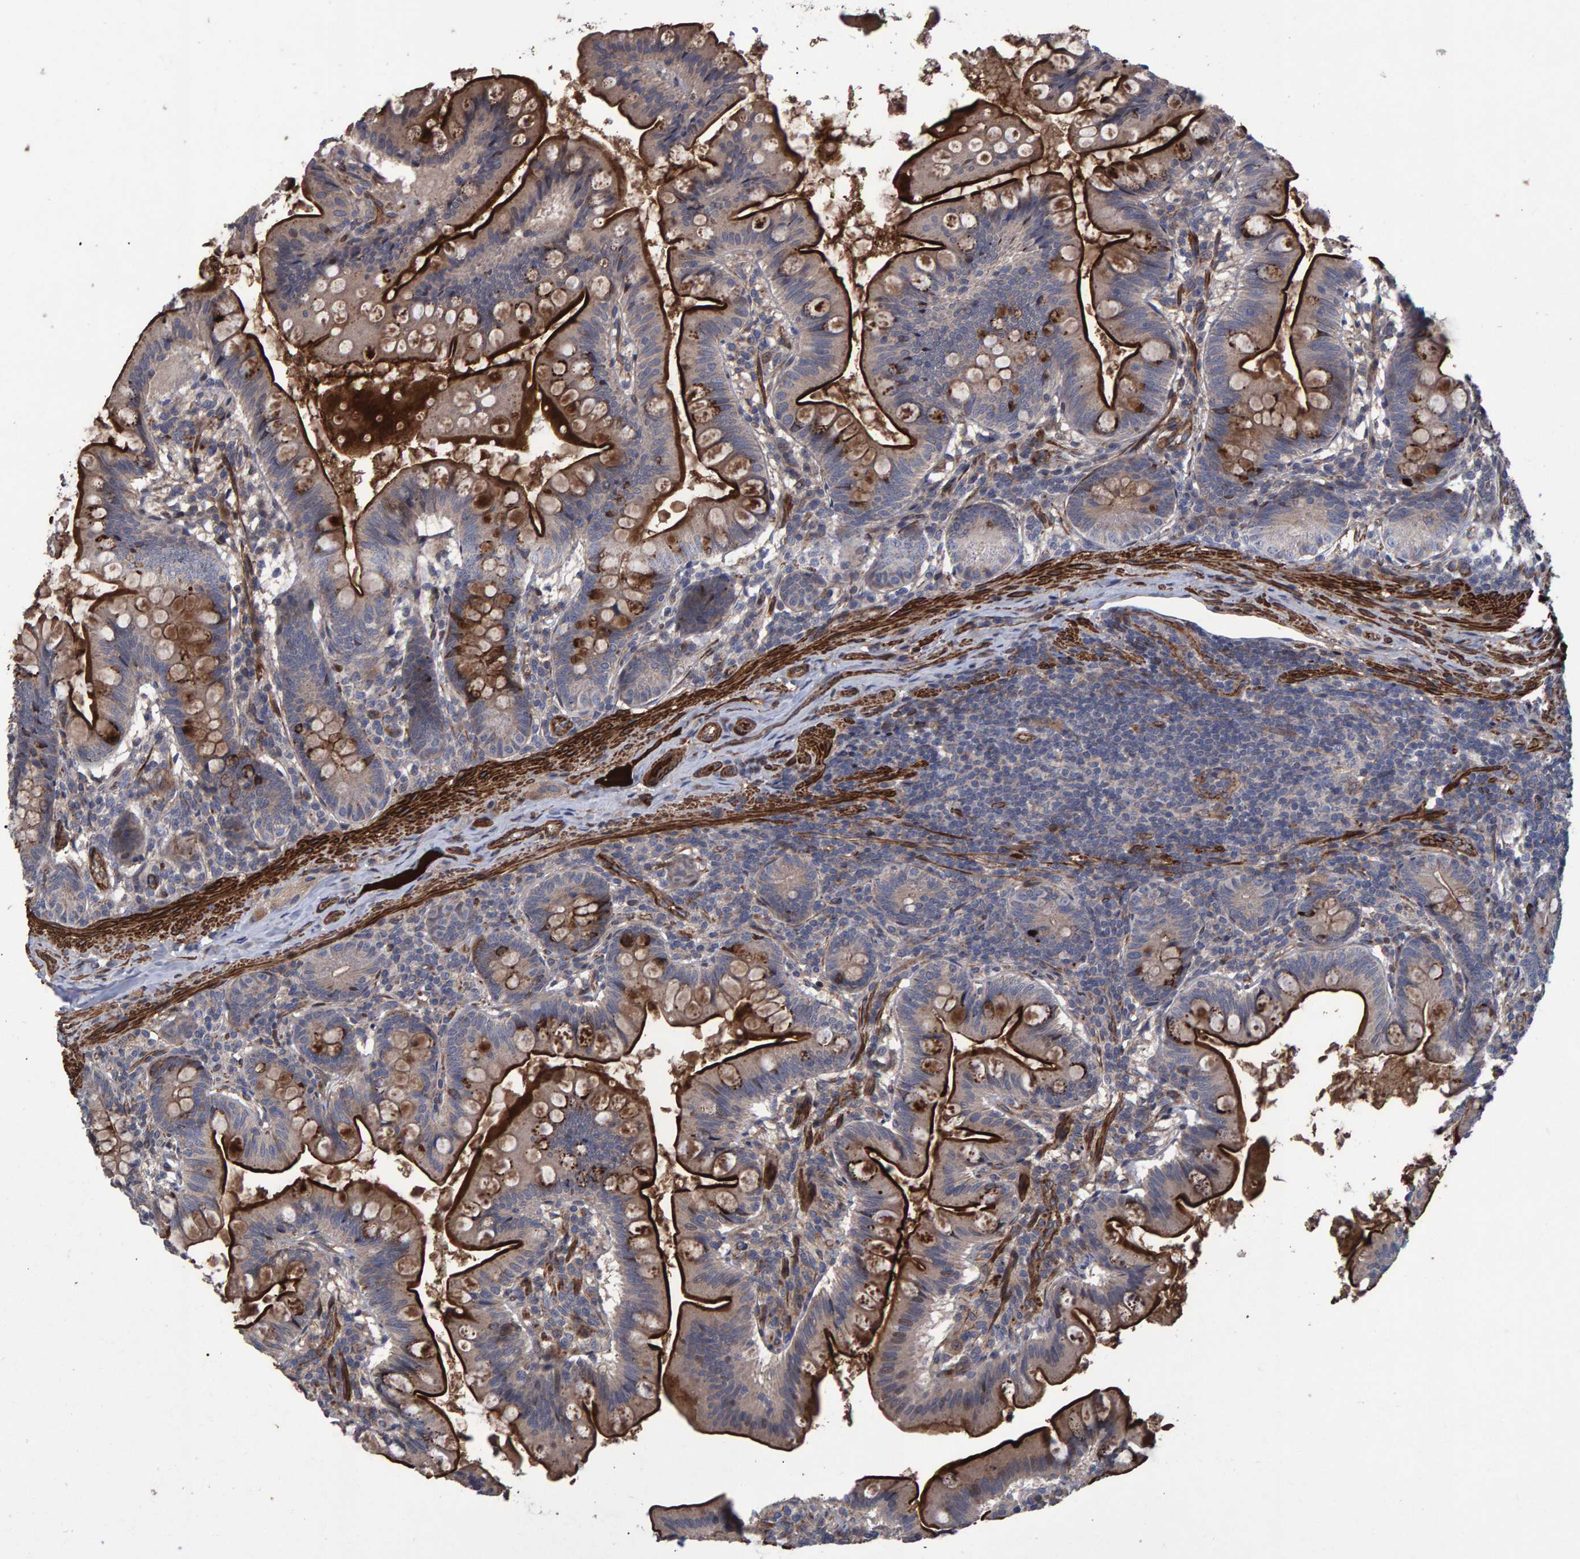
{"staining": {"intensity": "strong", "quantity": ">75%", "location": "cytoplasmic/membranous"}, "tissue": "small intestine", "cell_type": "Glandular cells", "image_type": "normal", "snomed": [{"axis": "morphology", "description": "Normal tissue, NOS"}, {"axis": "topography", "description": "Small intestine"}], "caption": "Protein expression analysis of normal small intestine displays strong cytoplasmic/membranous positivity in approximately >75% of glandular cells. The staining is performed using DAB brown chromogen to label protein expression. The nuclei are counter-stained blue using hematoxylin.", "gene": "SLIT2", "patient": {"sex": "male", "age": 7}}